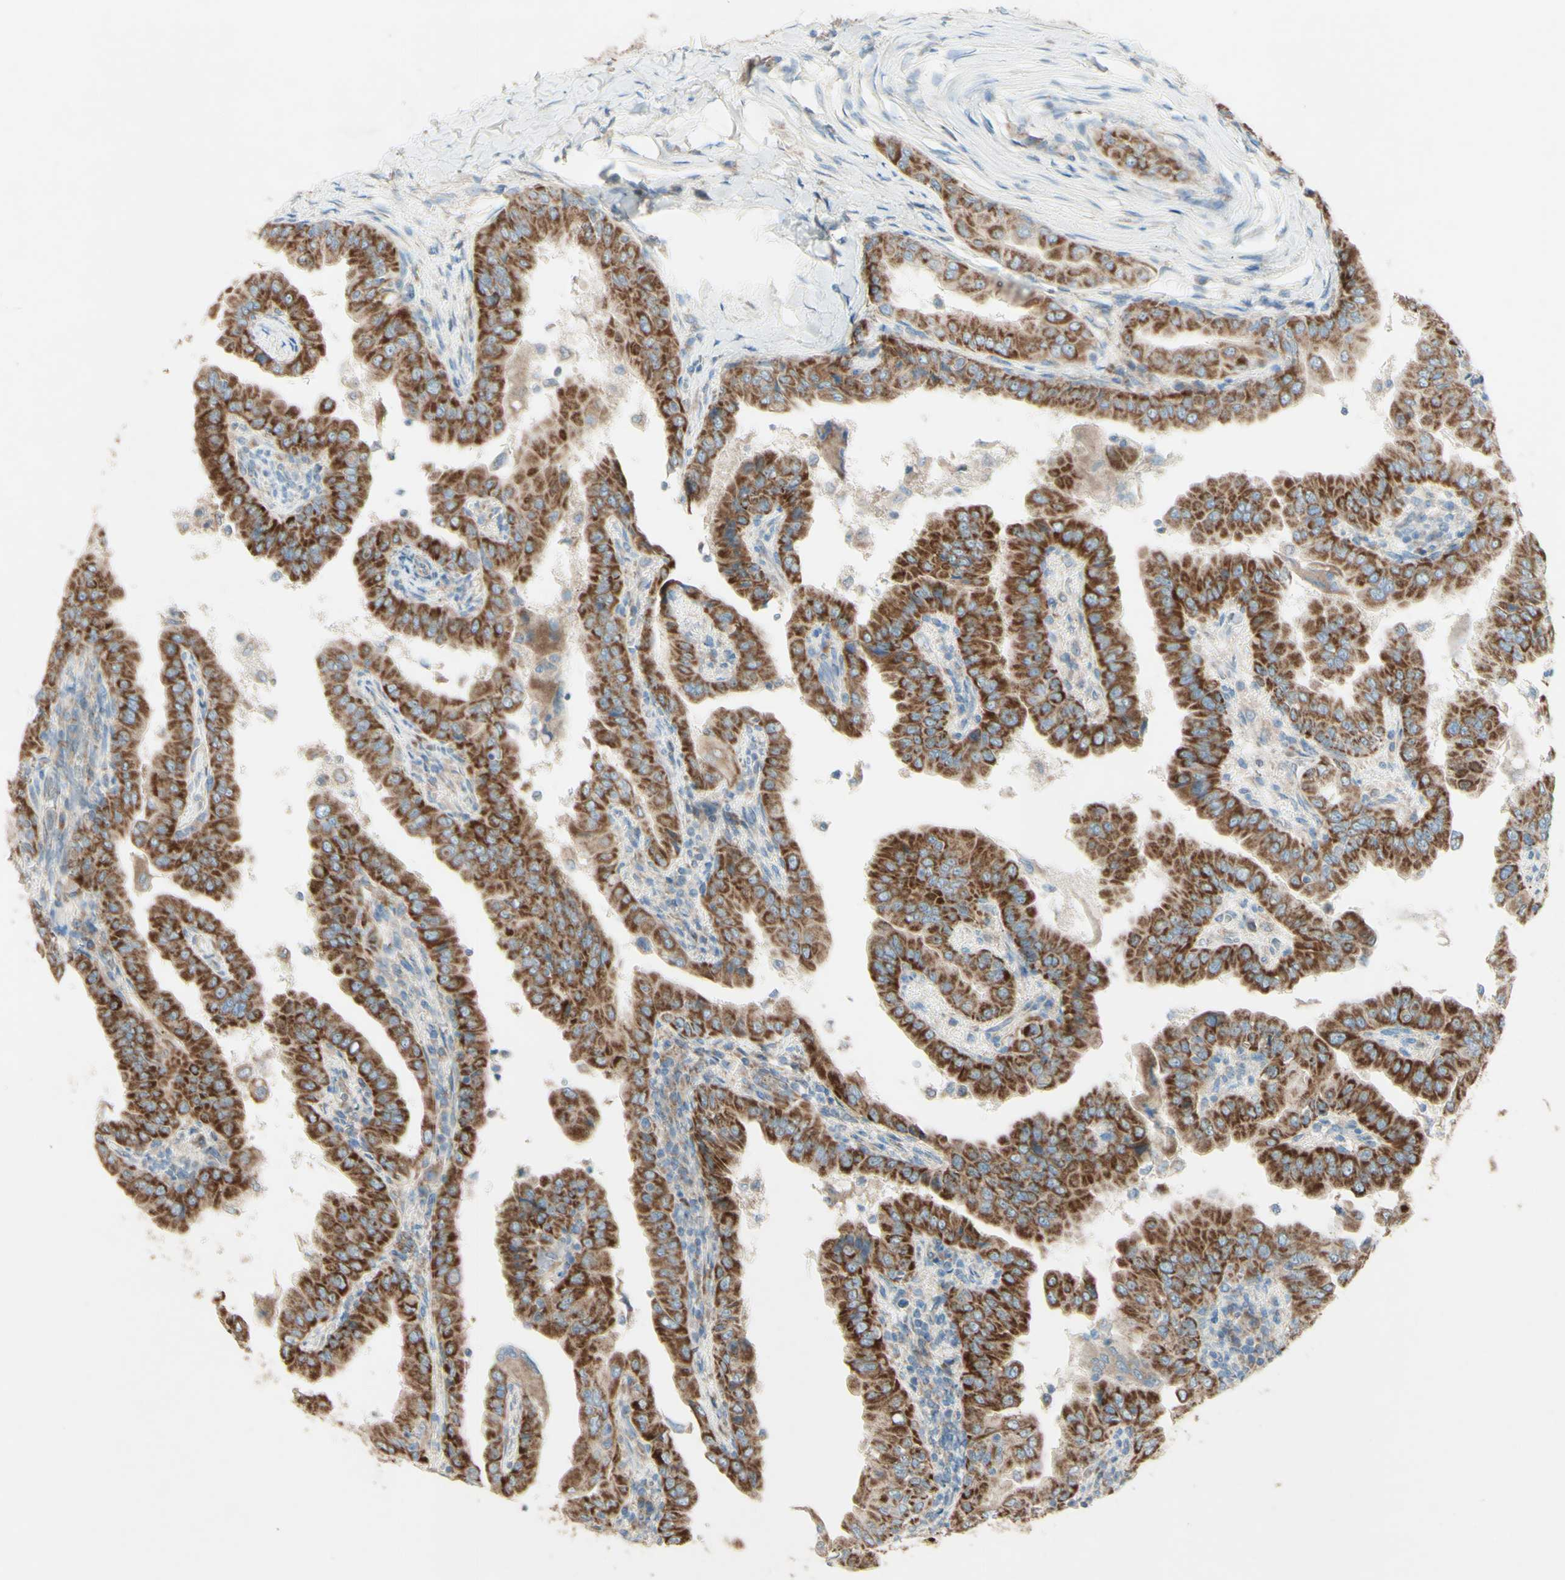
{"staining": {"intensity": "strong", "quantity": ">75%", "location": "cytoplasmic/membranous"}, "tissue": "thyroid cancer", "cell_type": "Tumor cells", "image_type": "cancer", "snomed": [{"axis": "morphology", "description": "Papillary adenocarcinoma, NOS"}, {"axis": "topography", "description": "Thyroid gland"}], "caption": "This image exhibits thyroid papillary adenocarcinoma stained with immunohistochemistry to label a protein in brown. The cytoplasmic/membranous of tumor cells show strong positivity for the protein. Nuclei are counter-stained blue.", "gene": "RHOT1", "patient": {"sex": "male", "age": 33}}